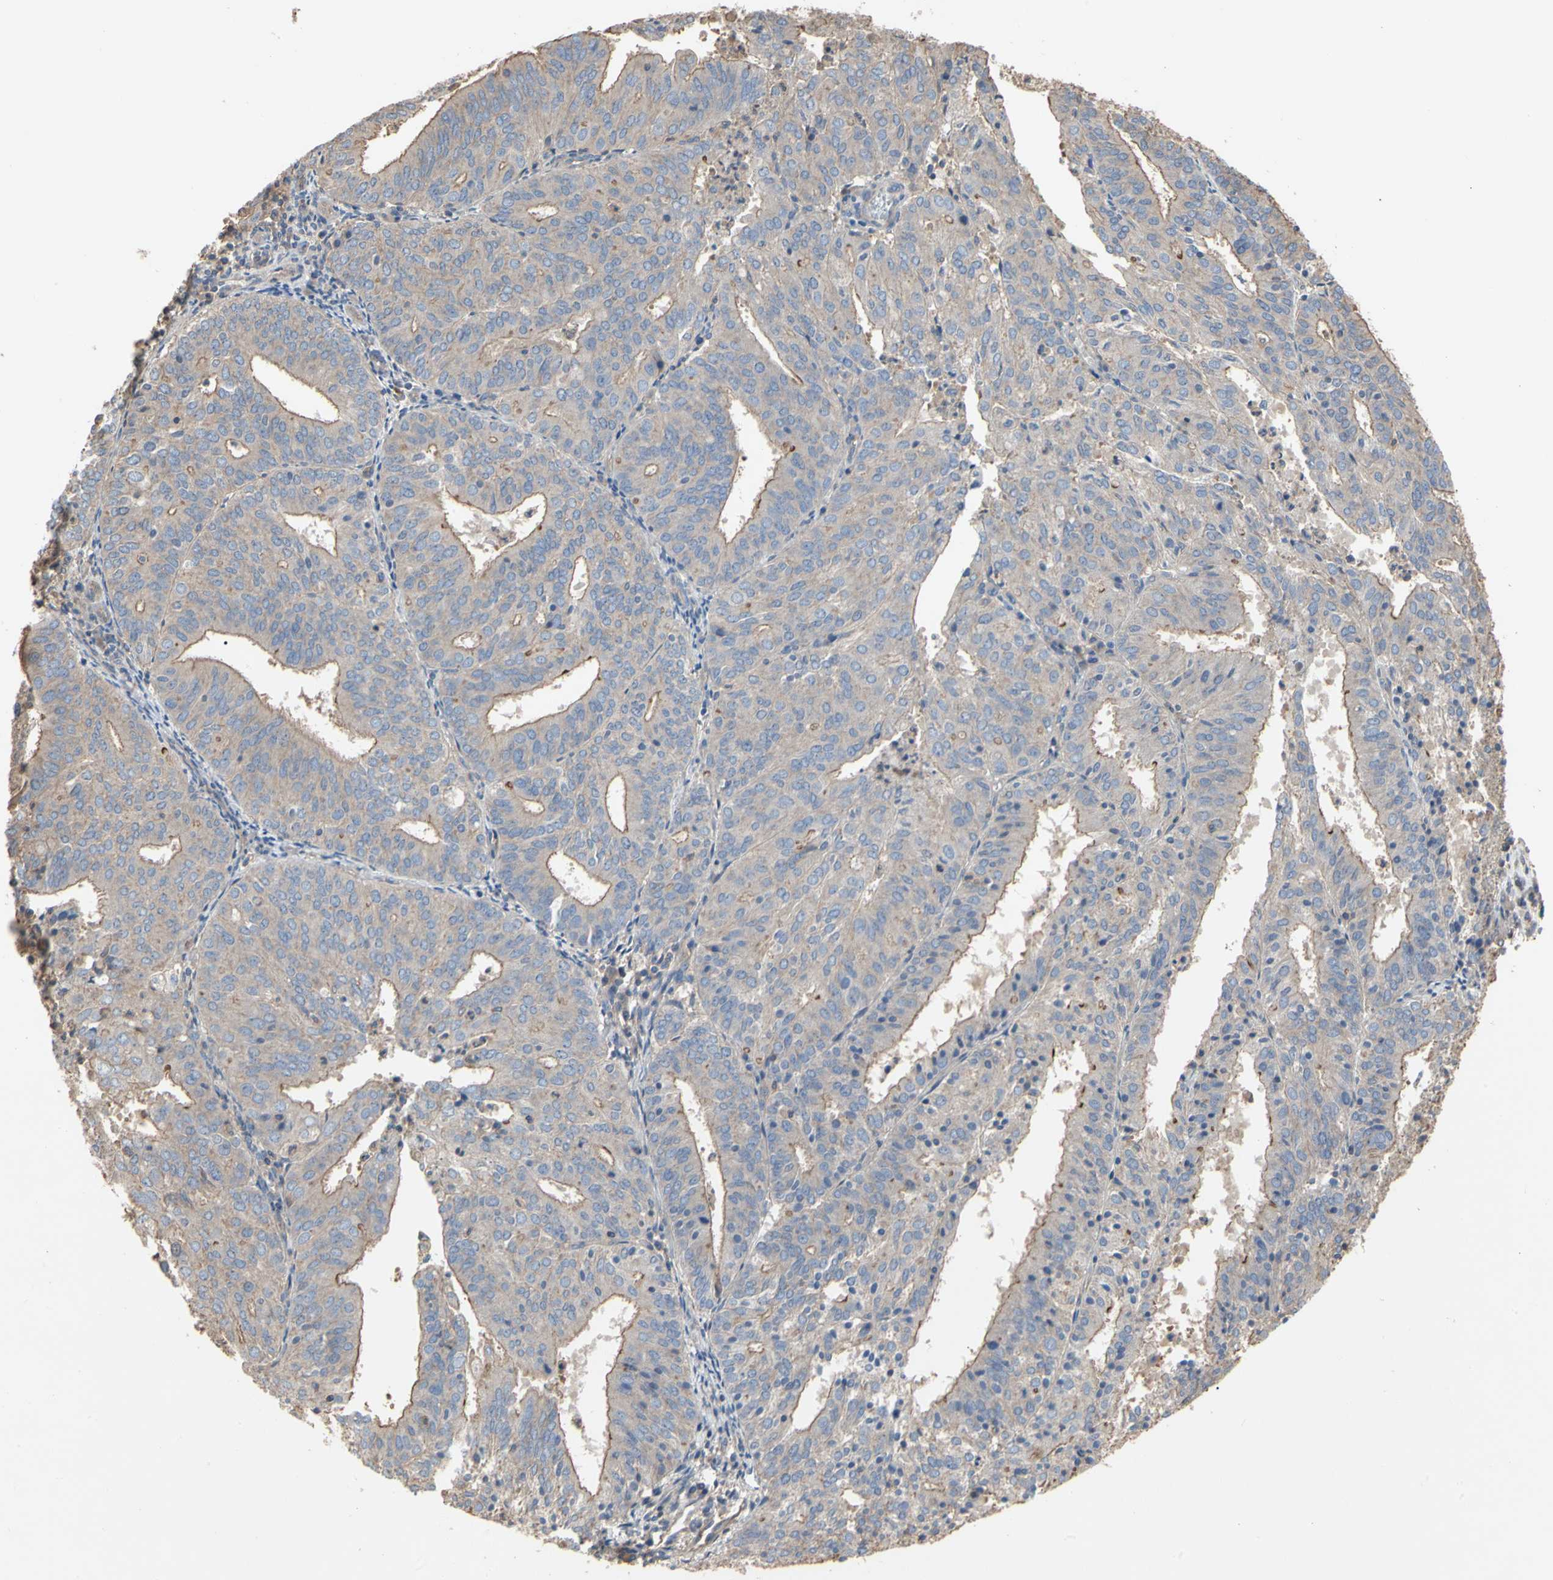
{"staining": {"intensity": "moderate", "quantity": ">75%", "location": "cytoplasmic/membranous"}, "tissue": "endometrial cancer", "cell_type": "Tumor cells", "image_type": "cancer", "snomed": [{"axis": "morphology", "description": "Adenocarcinoma, NOS"}, {"axis": "topography", "description": "Uterus"}], "caption": "Adenocarcinoma (endometrial) was stained to show a protein in brown. There is medium levels of moderate cytoplasmic/membranous expression in about >75% of tumor cells. (DAB (3,3'-diaminobenzidine) IHC with brightfield microscopy, high magnification).", "gene": "PDZK1", "patient": {"sex": "female", "age": 60}}